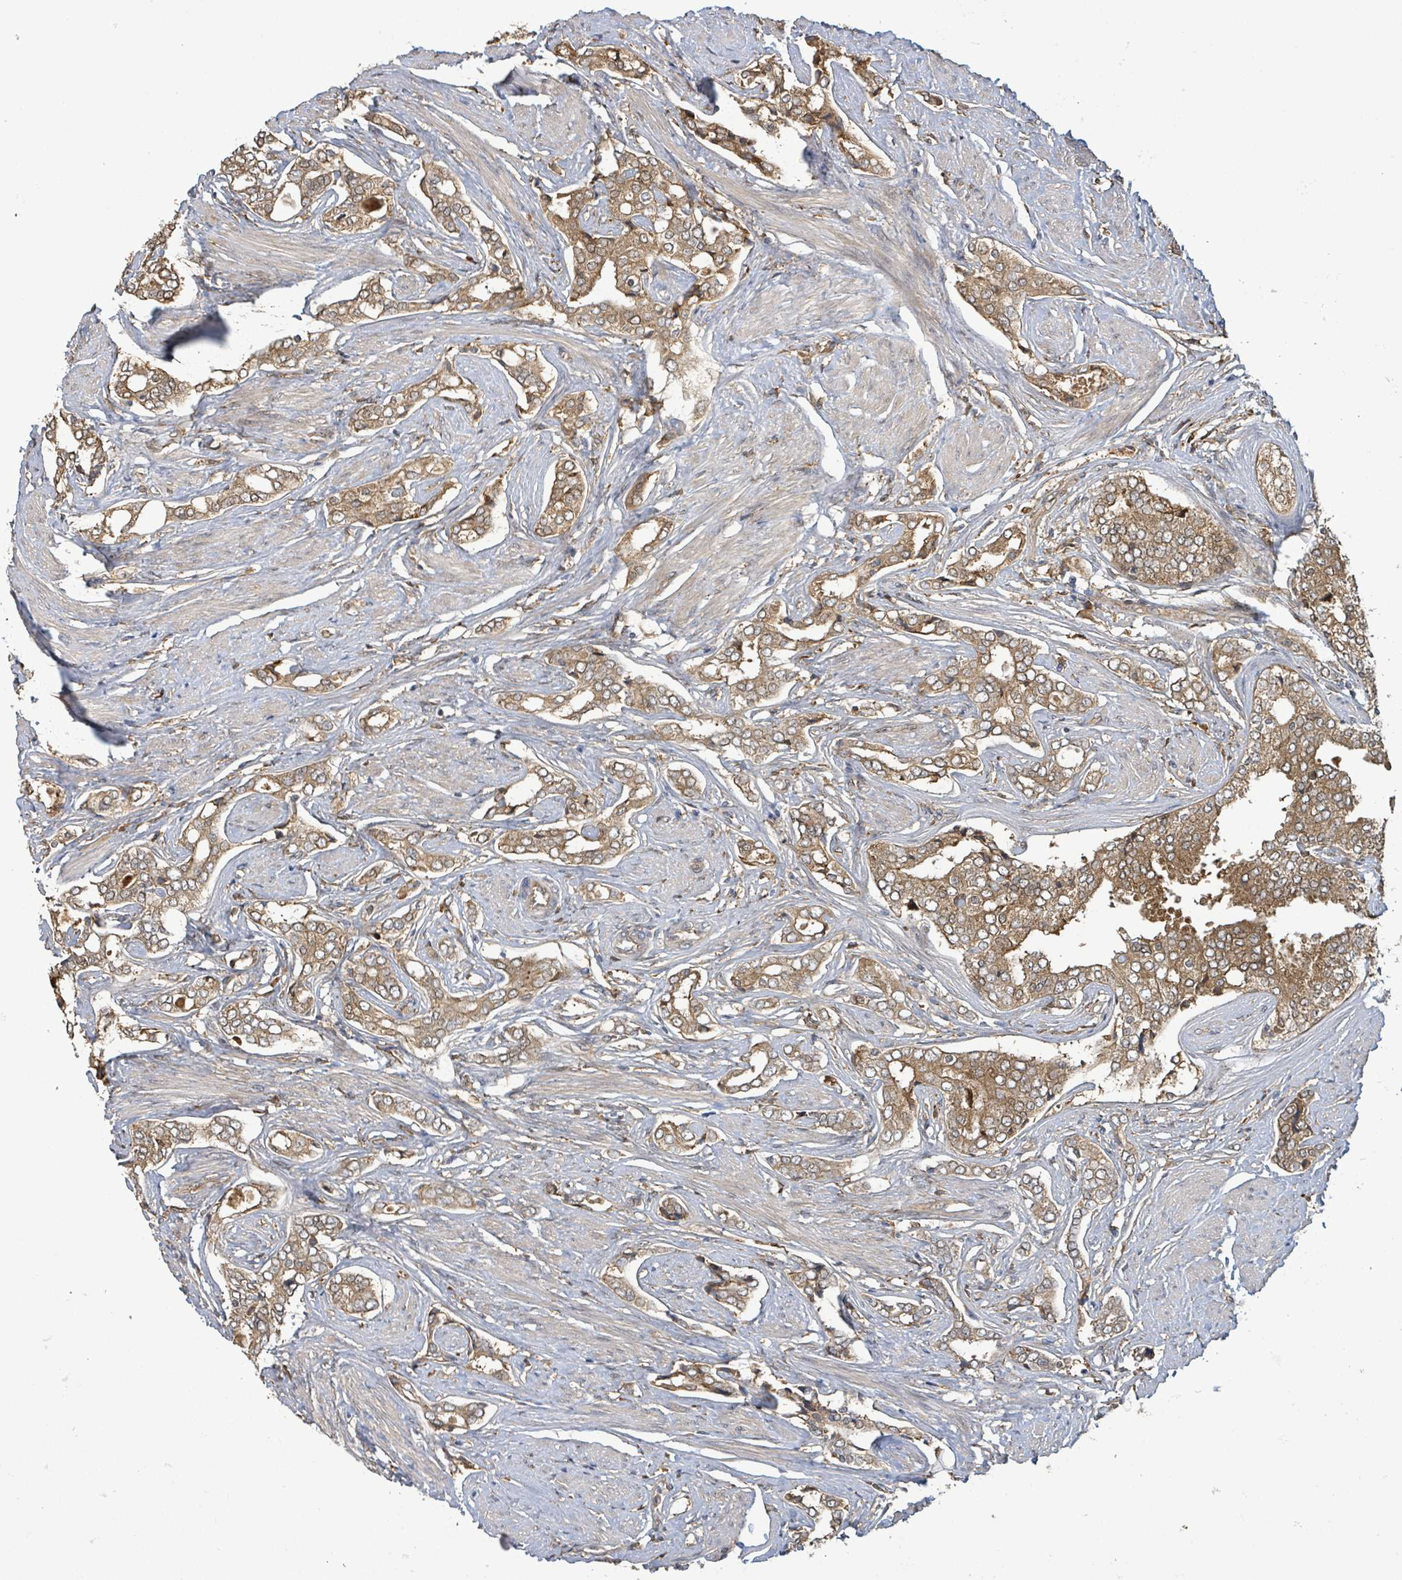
{"staining": {"intensity": "moderate", "quantity": ">75%", "location": "cytoplasmic/membranous"}, "tissue": "prostate cancer", "cell_type": "Tumor cells", "image_type": "cancer", "snomed": [{"axis": "morphology", "description": "Adenocarcinoma, High grade"}, {"axis": "topography", "description": "Prostate"}], "caption": "About >75% of tumor cells in adenocarcinoma (high-grade) (prostate) reveal moderate cytoplasmic/membranous protein expression as visualized by brown immunohistochemical staining.", "gene": "ARPIN", "patient": {"sex": "male", "age": 71}}